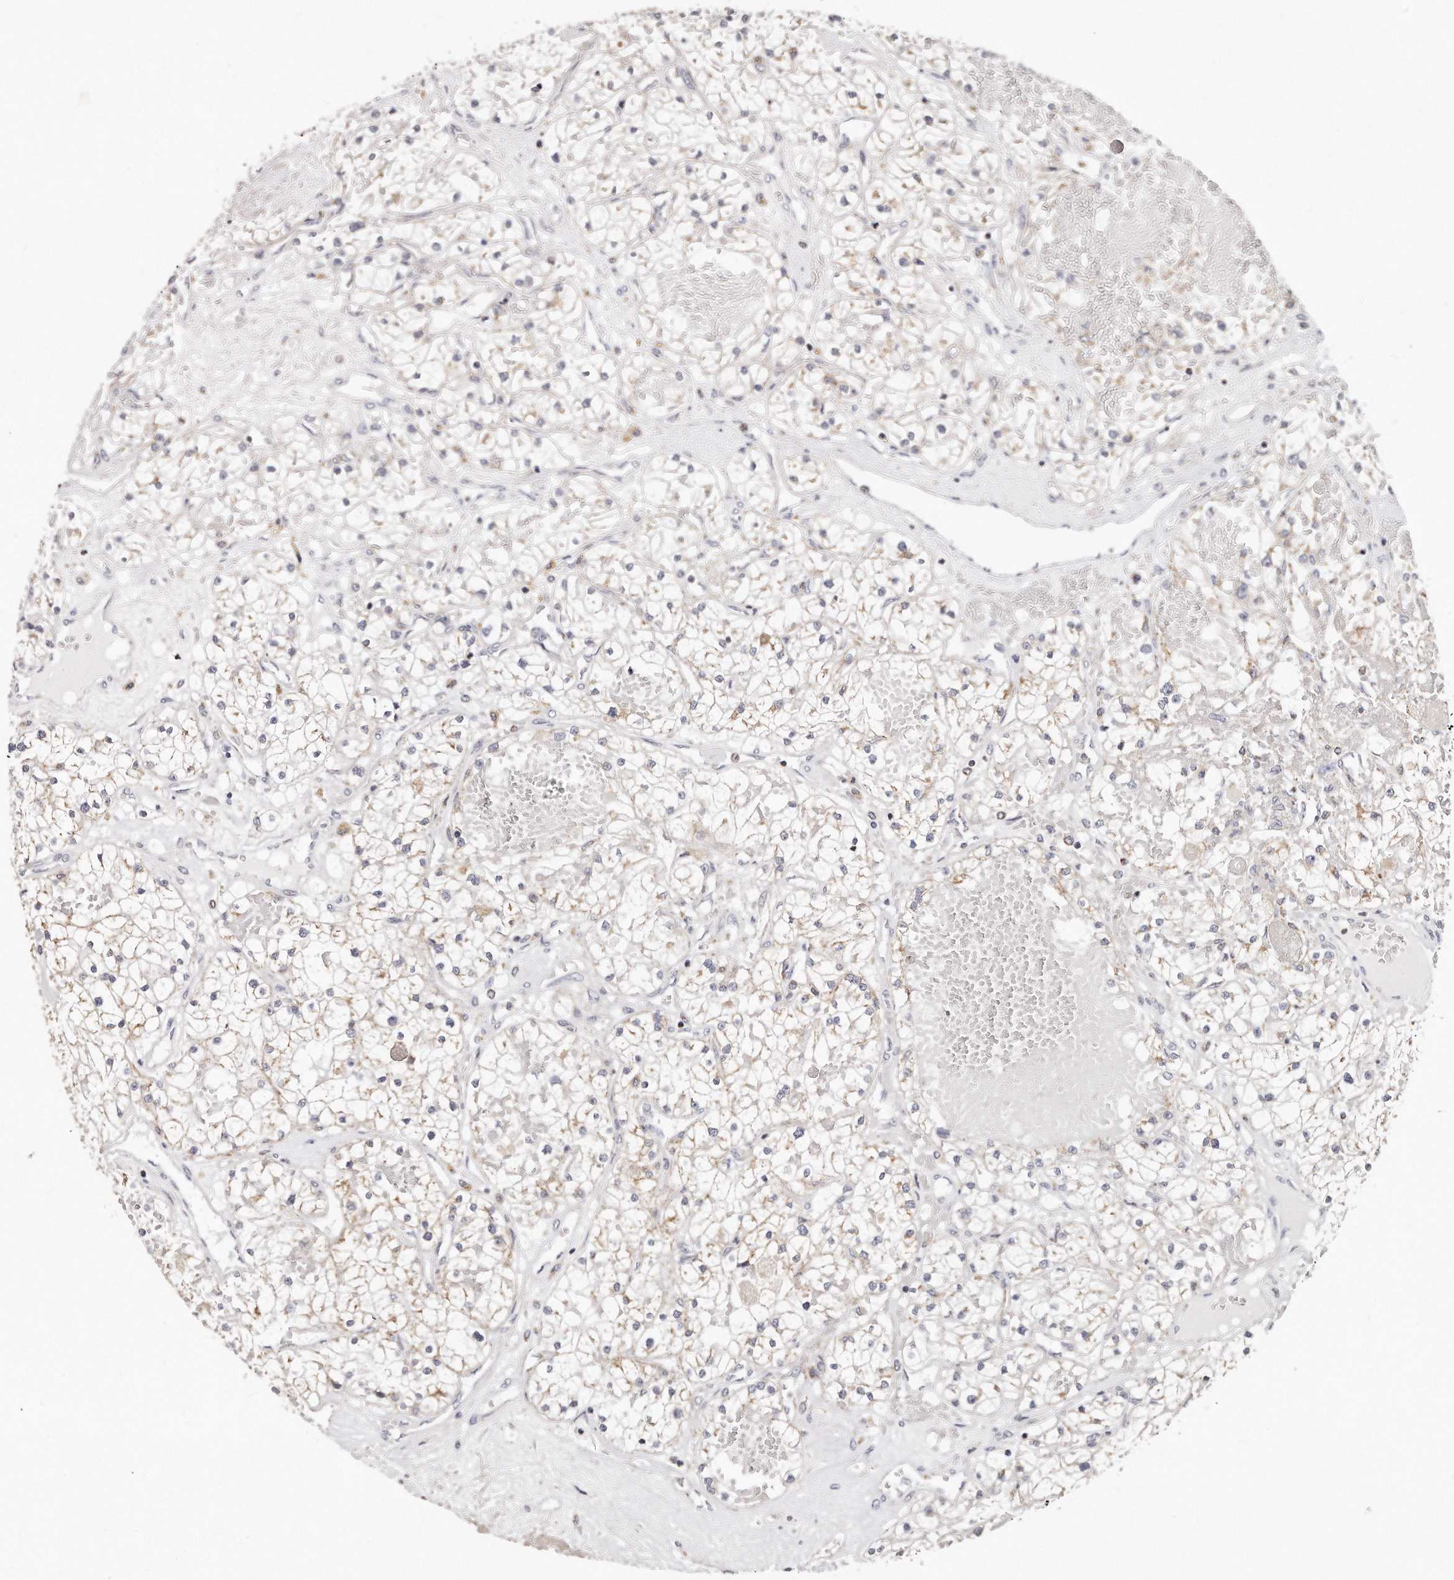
{"staining": {"intensity": "negative", "quantity": "none", "location": "none"}, "tissue": "renal cancer", "cell_type": "Tumor cells", "image_type": "cancer", "snomed": [{"axis": "morphology", "description": "Normal tissue, NOS"}, {"axis": "morphology", "description": "Adenocarcinoma, NOS"}, {"axis": "topography", "description": "Kidney"}], "caption": "IHC photomicrograph of neoplastic tissue: human renal cancer (adenocarcinoma) stained with DAB reveals no significant protein expression in tumor cells. (Immunohistochemistry (ihc), brightfield microscopy, high magnification).", "gene": "RTKN", "patient": {"sex": "male", "age": 68}}